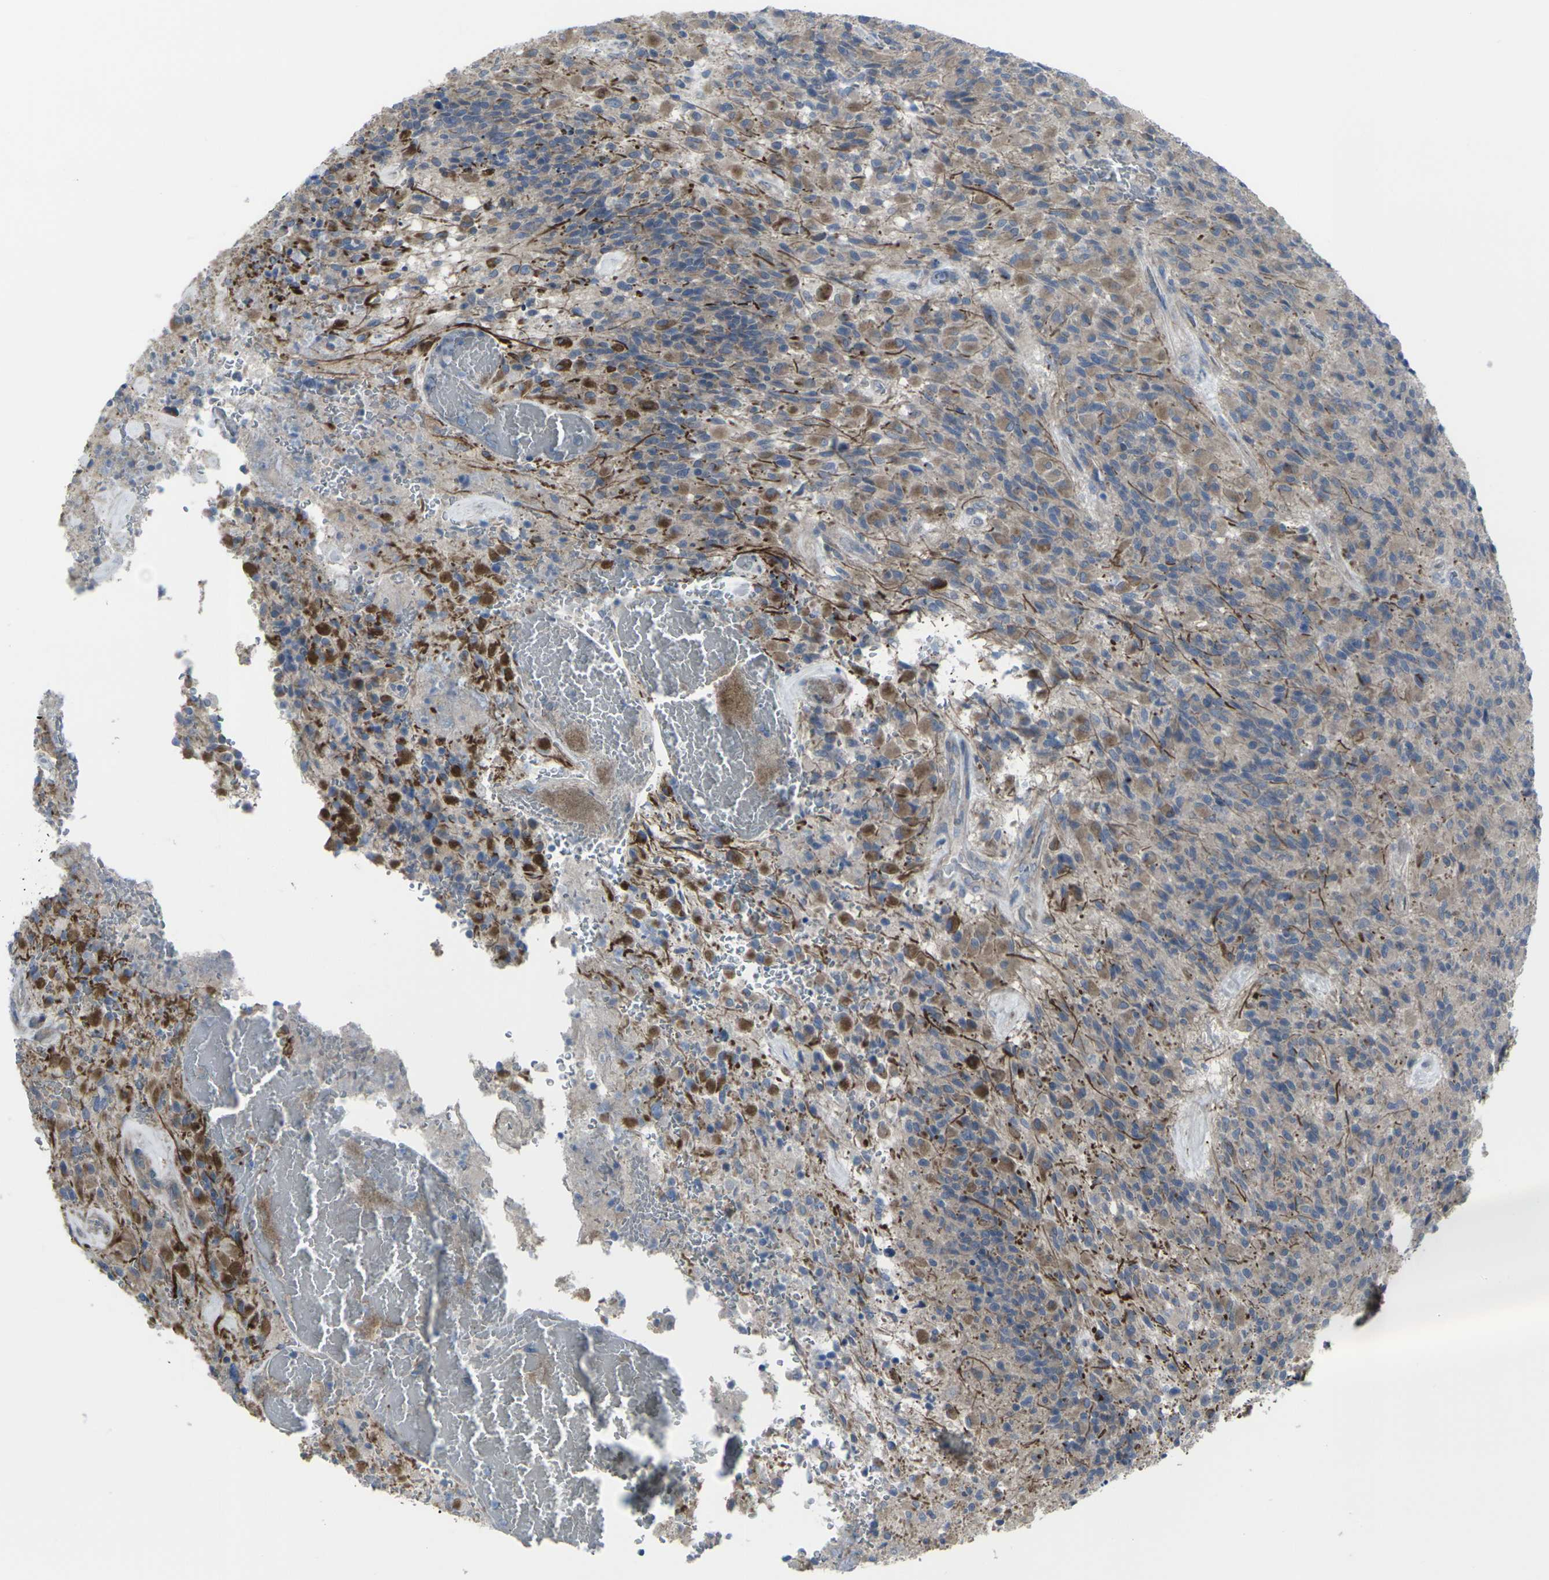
{"staining": {"intensity": "moderate", "quantity": ">75%", "location": "cytoplasmic/membranous"}, "tissue": "glioma", "cell_type": "Tumor cells", "image_type": "cancer", "snomed": [{"axis": "morphology", "description": "Glioma, malignant, High grade"}, {"axis": "topography", "description": "Brain"}], "caption": "Protein staining of malignant glioma (high-grade) tissue exhibits moderate cytoplasmic/membranous positivity in about >75% of tumor cells.", "gene": "CCR10", "patient": {"sex": "male", "age": 71}}